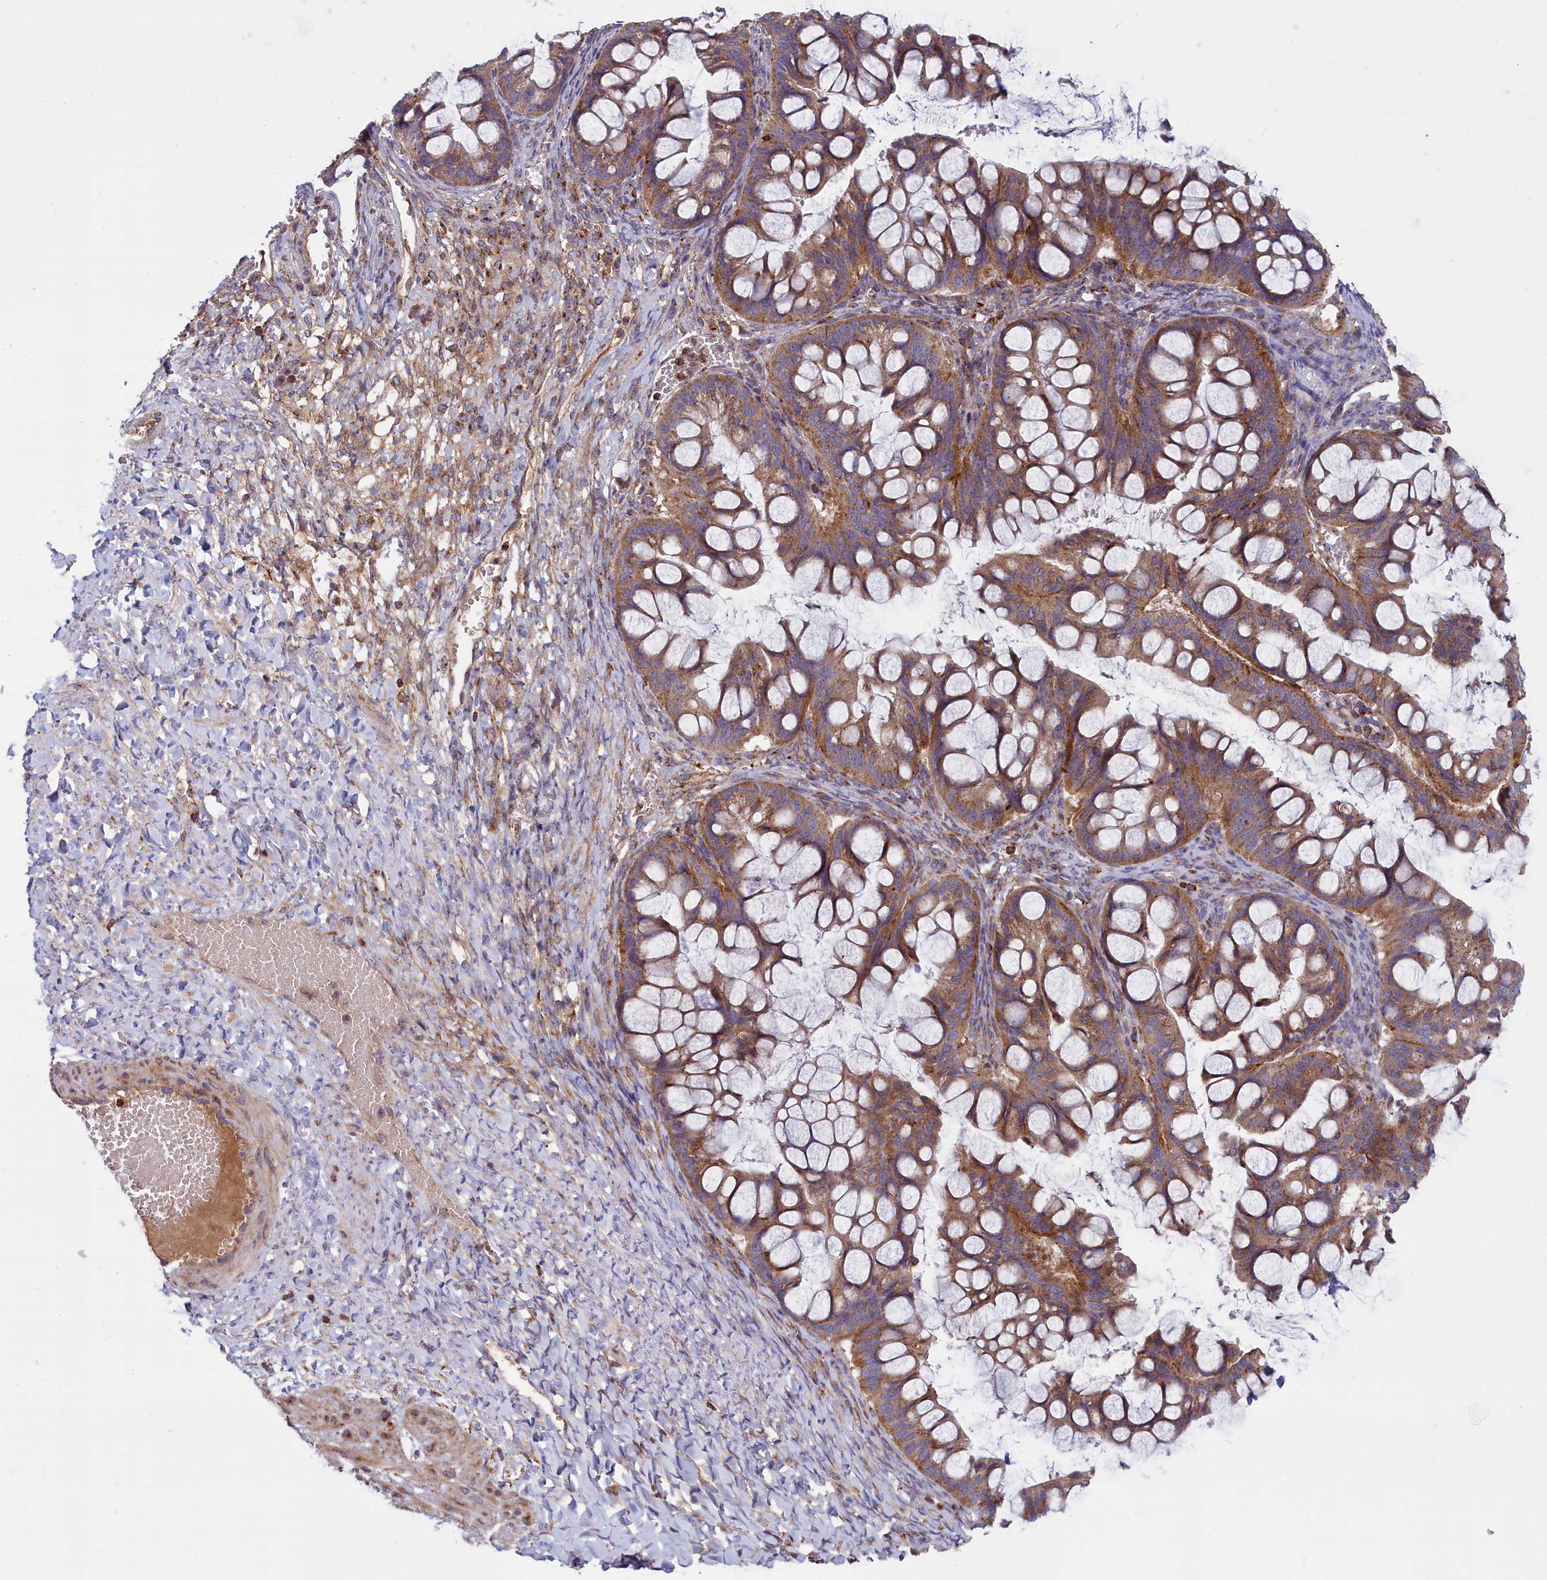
{"staining": {"intensity": "moderate", "quantity": ">75%", "location": "cytoplasmic/membranous"}, "tissue": "ovarian cancer", "cell_type": "Tumor cells", "image_type": "cancer", "snomed": [{"axis": "morphology", "description": "Cystadenocarcinoma, mucinous, NOS"}, {"axis": "topography", "description": "Ovary"}], "caption": "Ovarian cancer stained with IHC reveals moderate cytoplasmic/membranous expression in approximately >75% of tumor cells.", "gene": "LNPEP", "patient": {"sex": "female", "age": 73}}